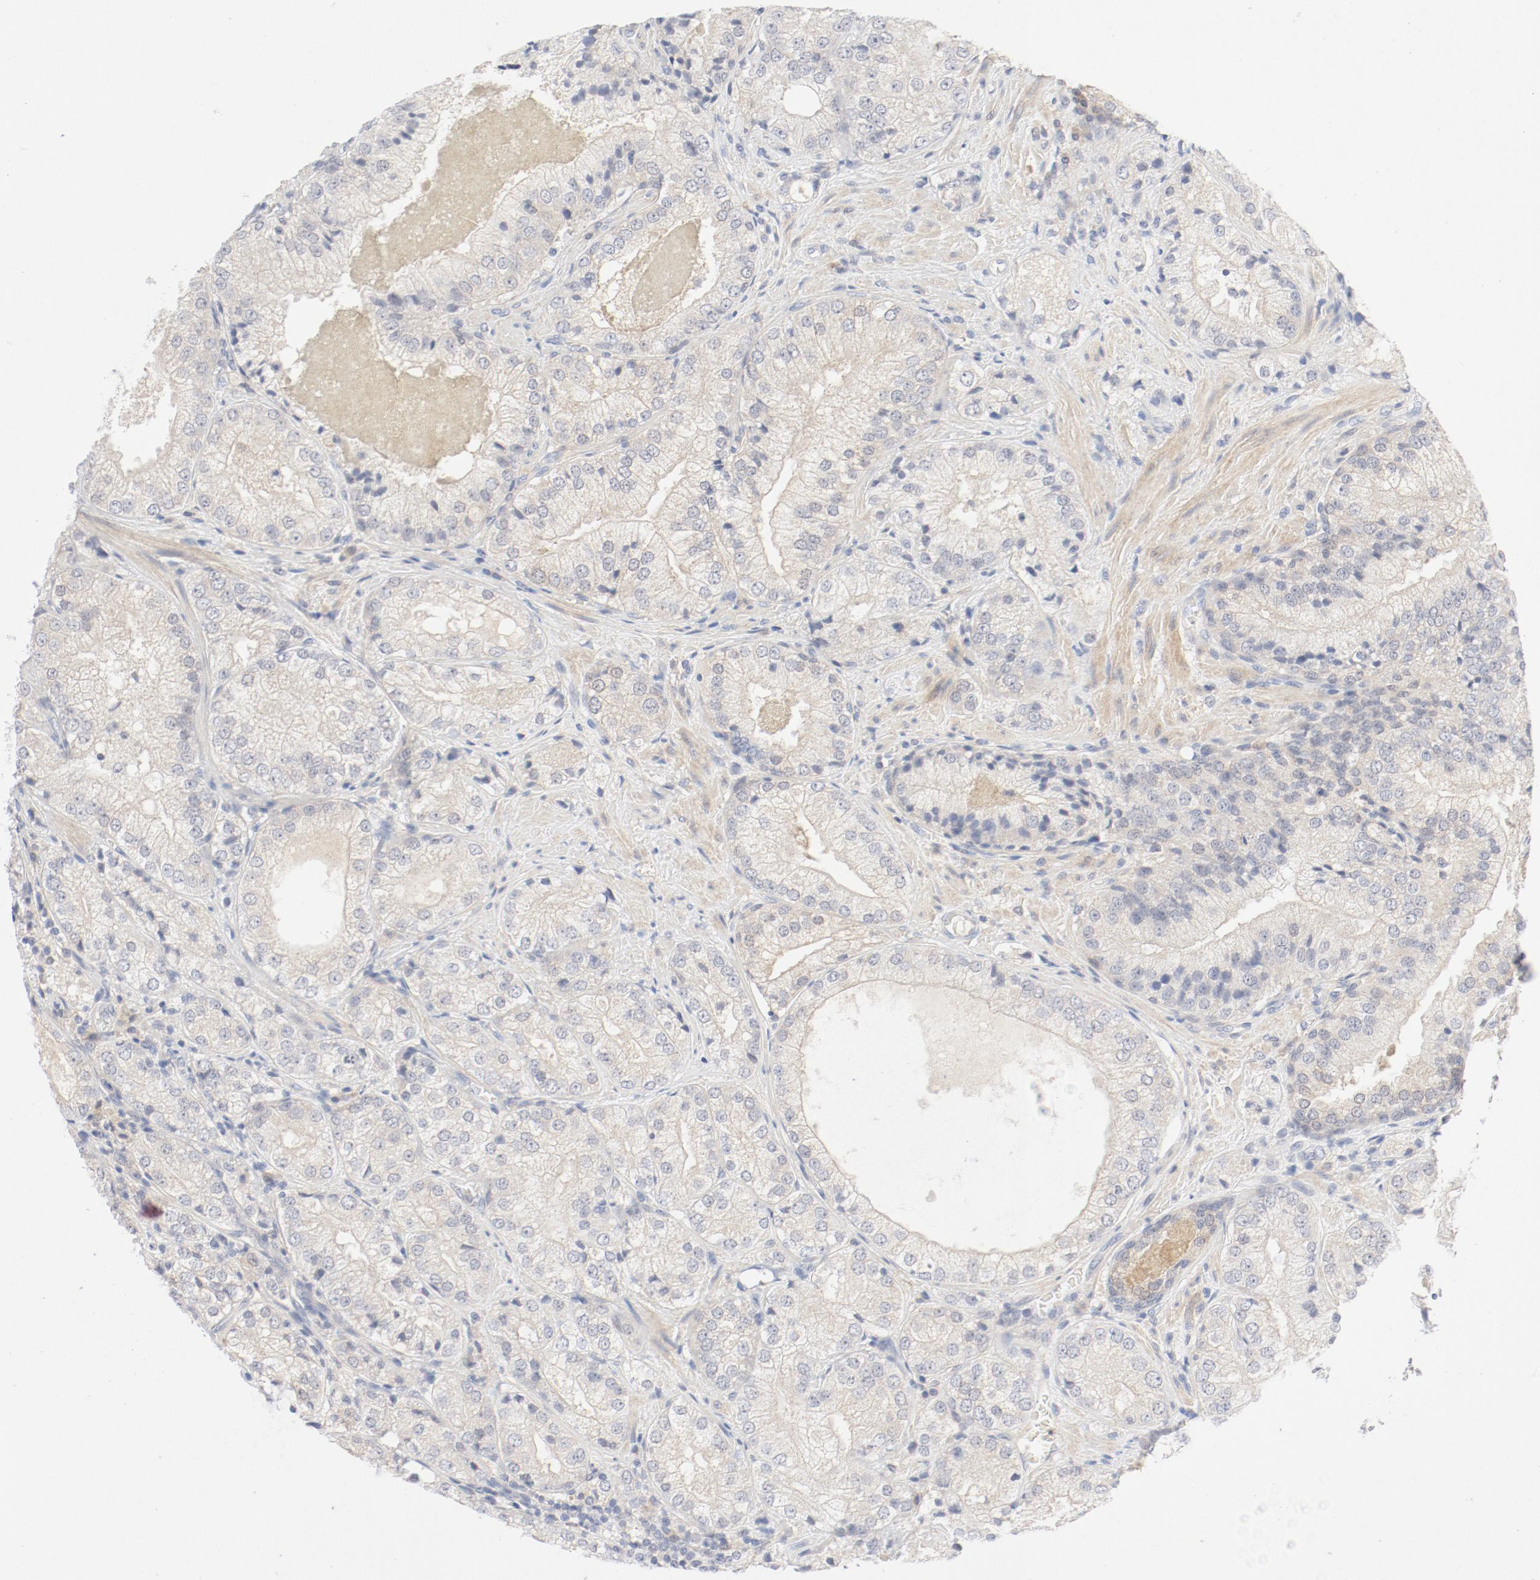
{"staining": {"intensity": "weak", "quantity": "25%-75%", "location": "cytoplasmic/membranous"}, "tissue": "prostate cancer", "cell_type": "Tumor cells", "image_type": "cancer", "snomed": [{"axis": "morphology", "description": "Adenocarcinoma, Low grade"}, {"axis": "topography", "description": "Prostate"}], "caption": "Human low-grade adenocarcinoma (prostate) stained for a protein (brown) displays weak cytoplasmic/membranous positive staining in about 25%-75% of tumor cells.", "gene": "PGM1", "patient": {"sex": "male", "age": 60}}